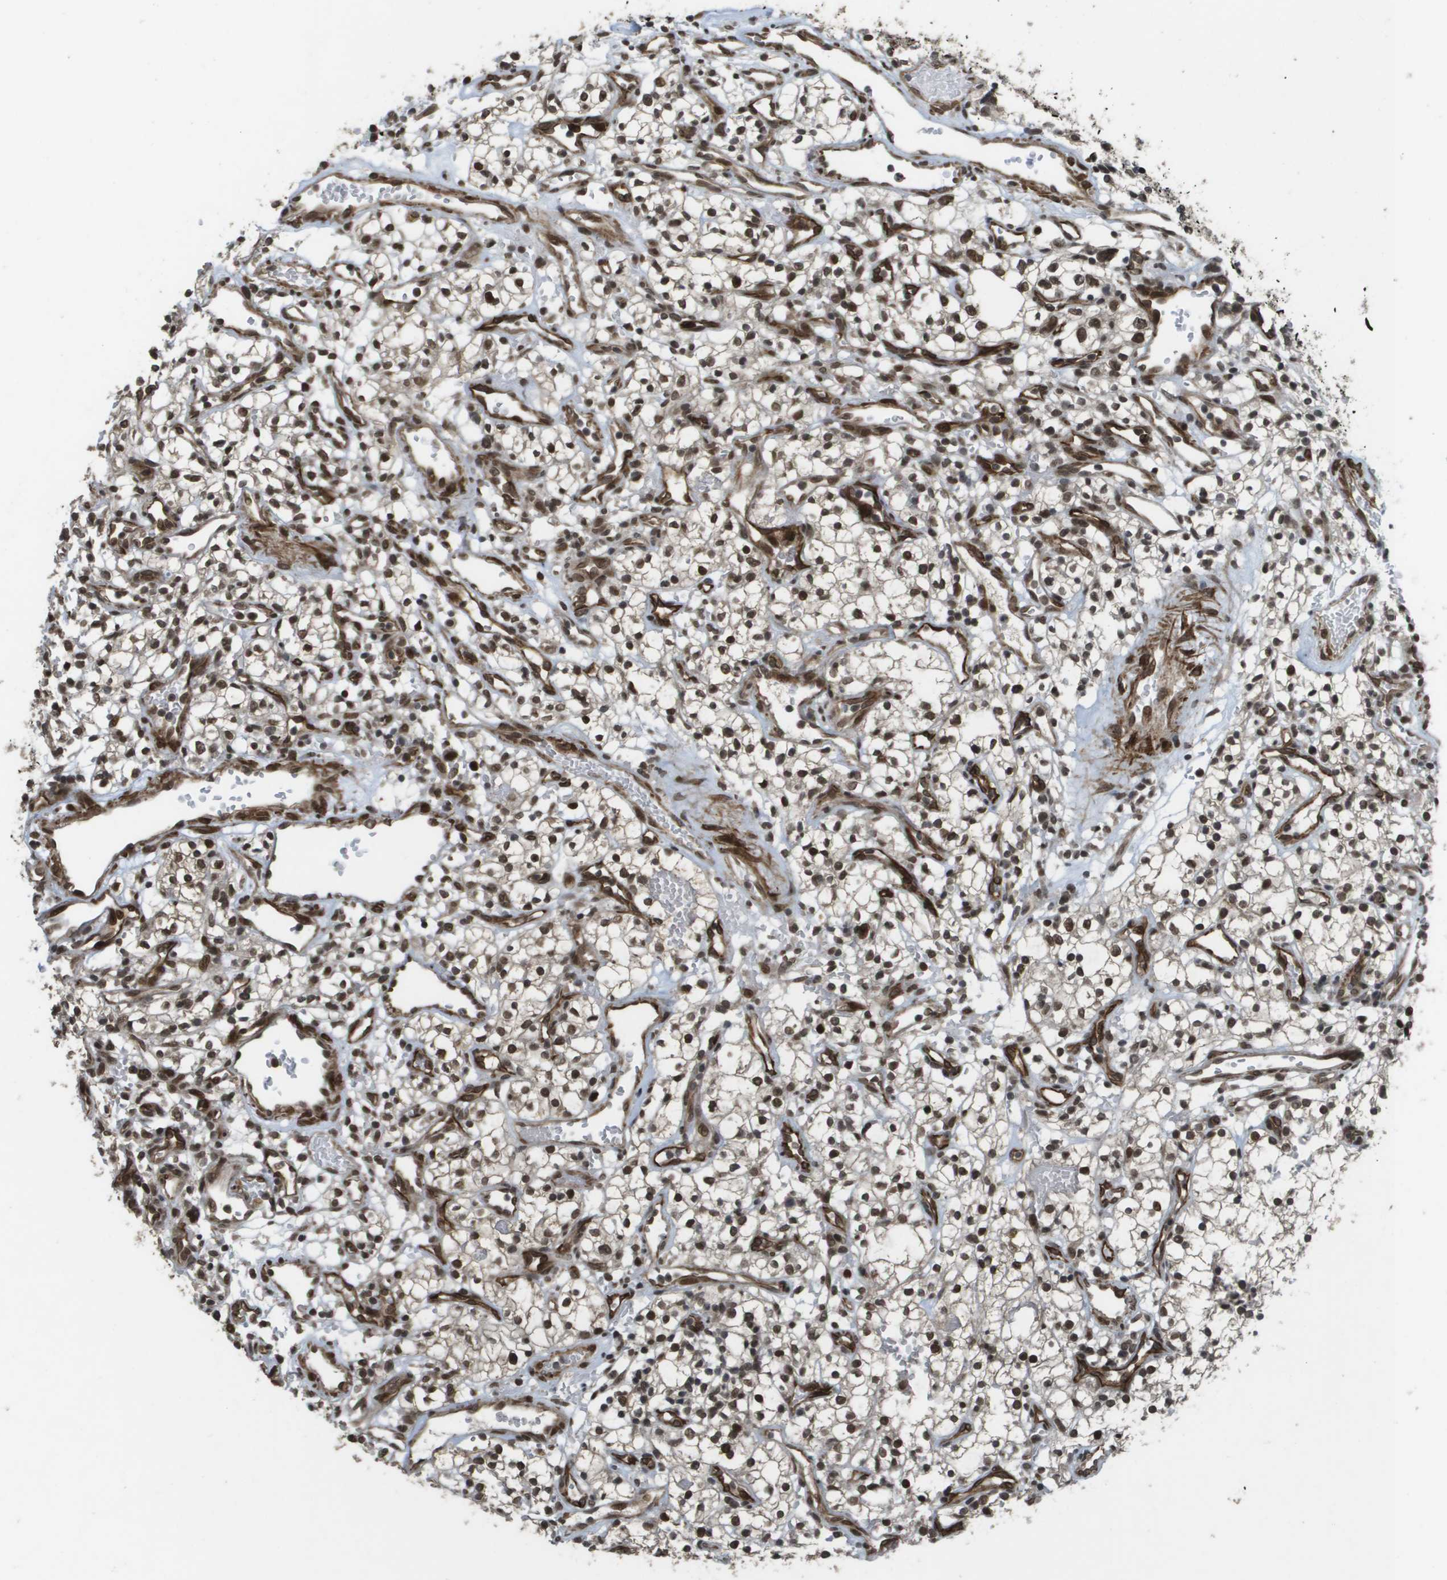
{"staining": {"intensity": "moderate", "quantity": ">75%", "location": "nuclear"}, "tissue": "renal cancer", "cell_type": "Tumor cells", "image_type": "cancer", "snomed": [{"axis": "morphology", "description": "Adenocarcinoma, NOS"}, {"axis": "topography", "description": "Kidney"}], "caption": "Immunohistochemistry (IHC) (DAB (3,3'-diaminobenzidine)) staining of renal adenocarcinoma exhibits moderate nuclear protein staining in approximately >75% of tumor cells. (DAB (3,3'-diaminobenzidine) IHC with brightfield microscopy, high magnification).", "gene": "KAT5", "patient": {"sex": "male", "age": 59}}